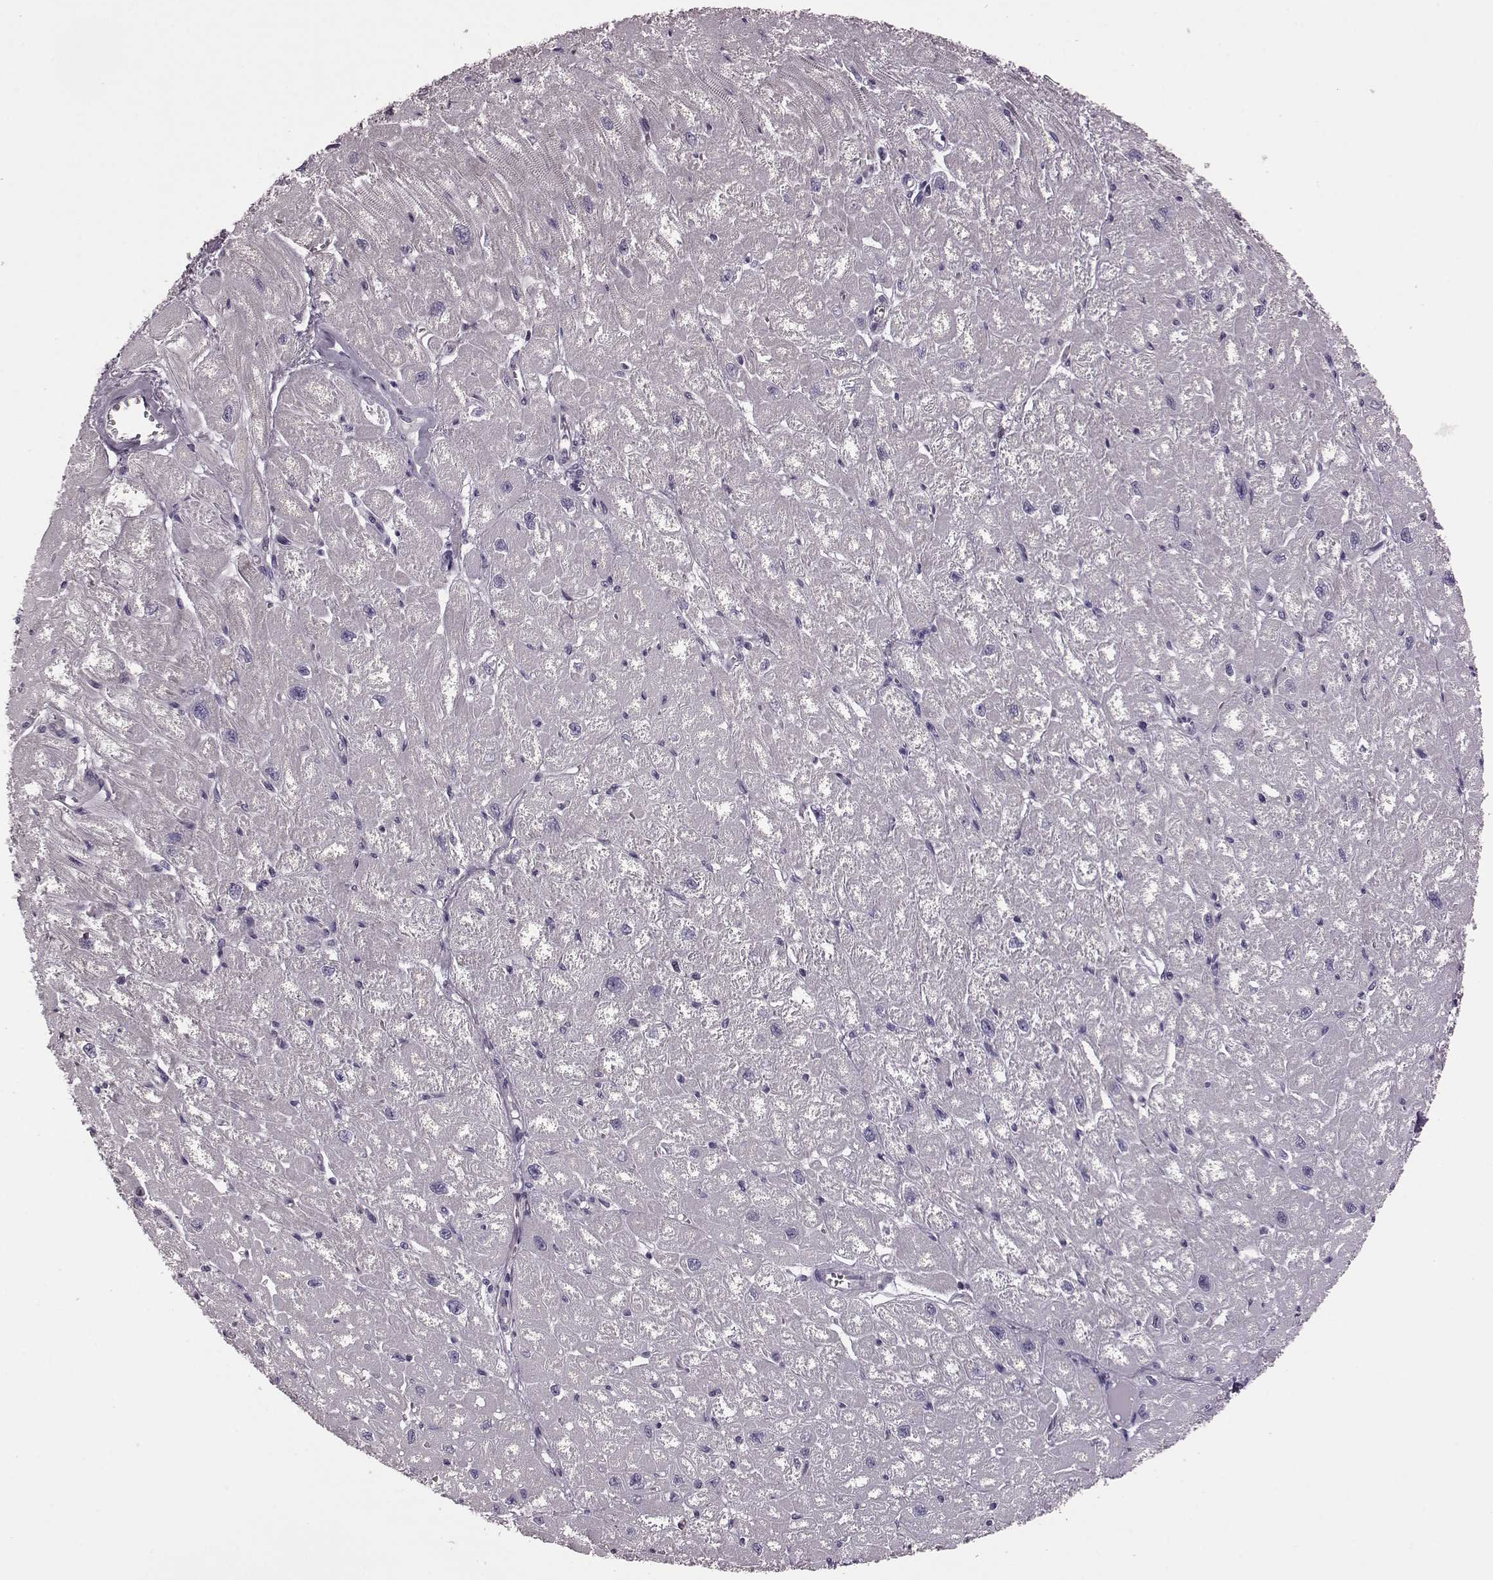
{"staining": {"intensity": "negative", "quantity": "none", "location": "none"}, "tissue": "heart muscle", "cell_type": "Cardiomyocytes", "image_type": "normal", "snomed": [{"axis": "morphology", "description": "Normal tissue, NOS"}, {"axis": "topography", "description": "Heart"}], "caption": "Protein analysis of benign heart muscle exhibits no significant expression in cardiomyocytes. Nuclei are stained in blue.", "gene": "RIMS2", "patient": {"sex": "male", "age": 61}}